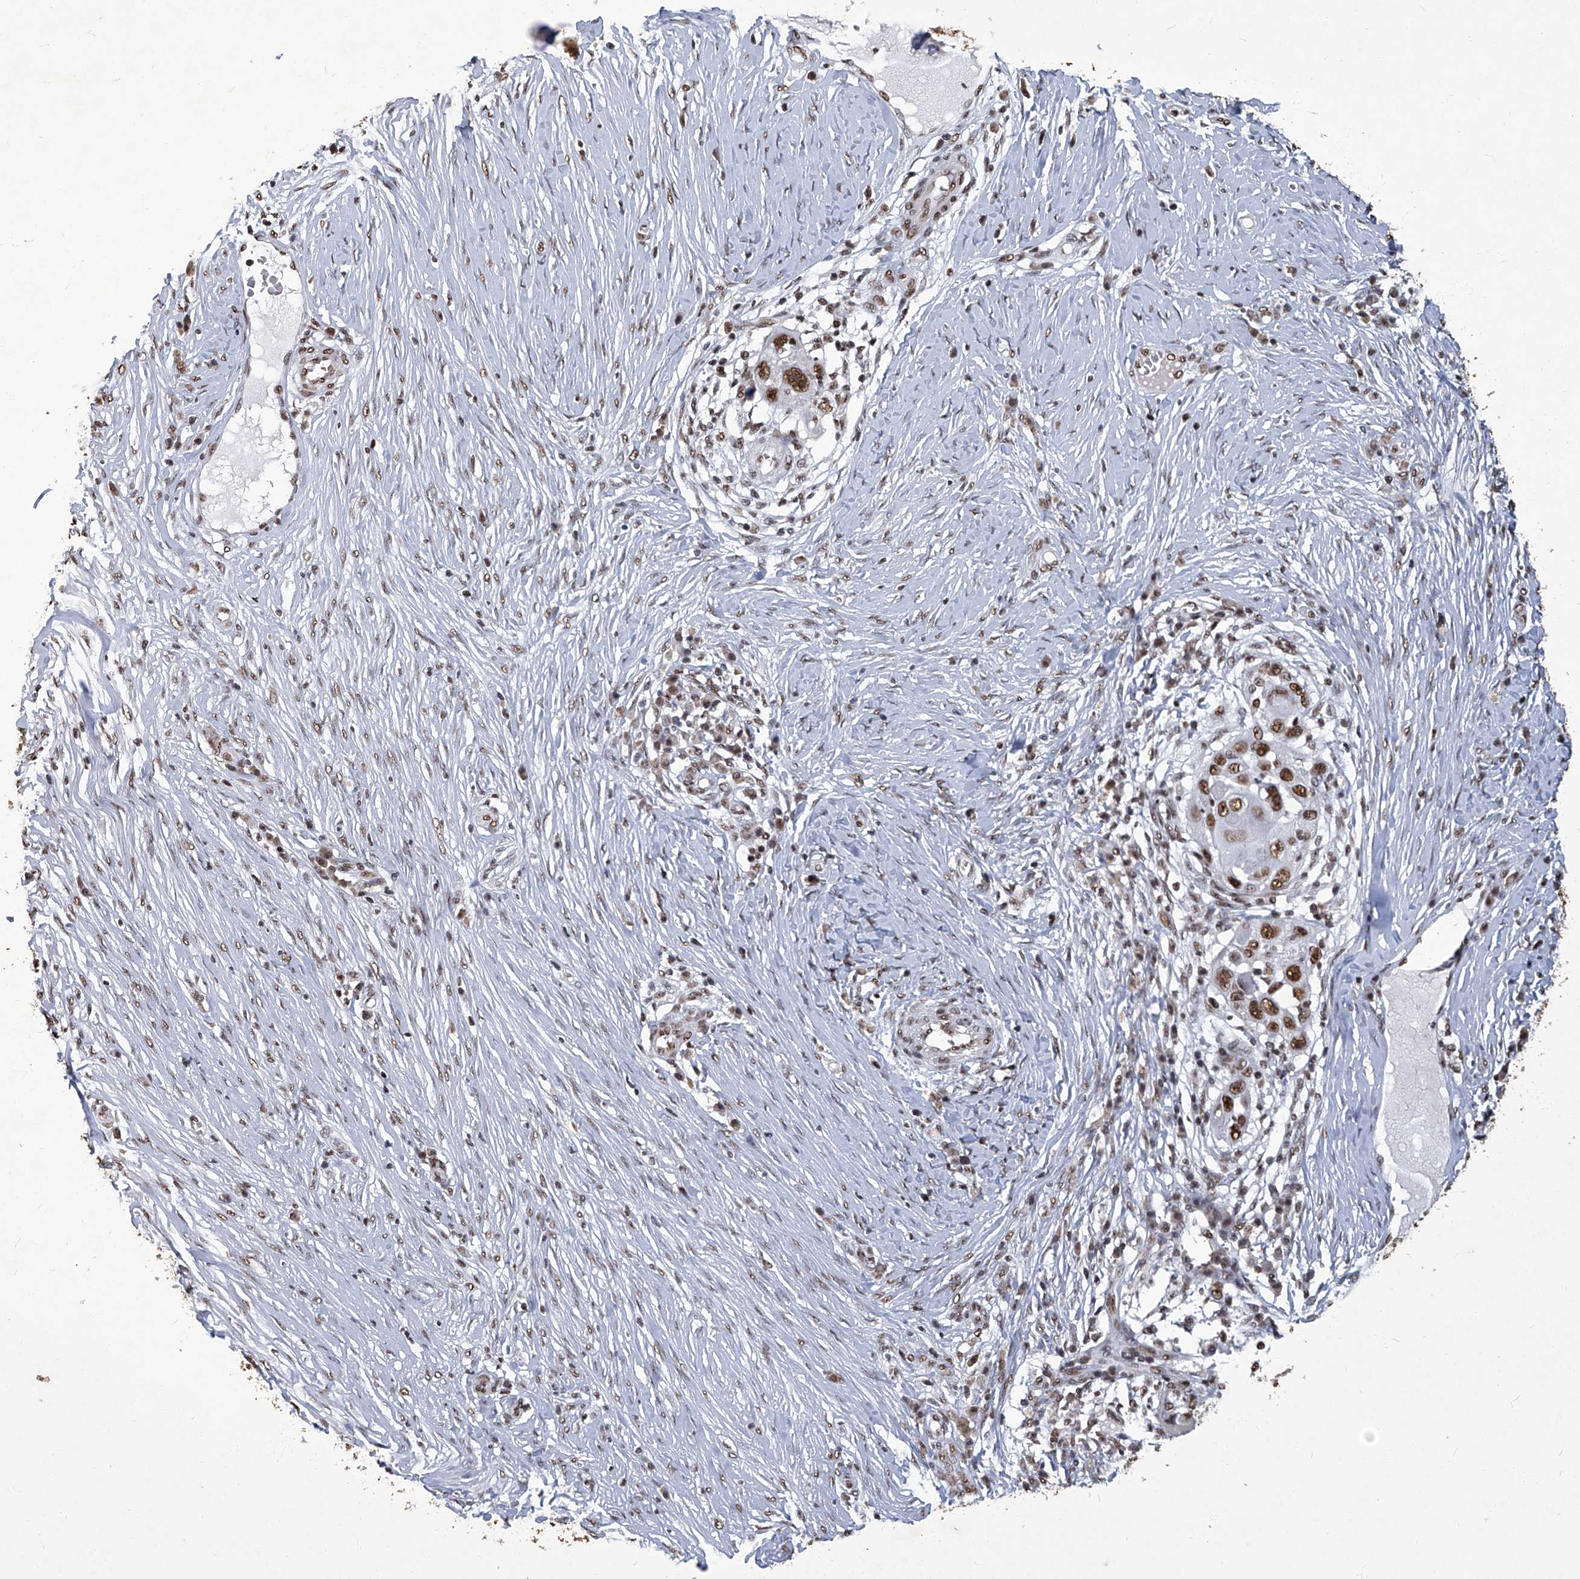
{"staining": {"intensity": "moderate", "quantity": ">75%", "location": "nuclear"}, "tissue": "skin cancer", "cell_type": "Tumor cells", "image_type": "cancer", "snomed": [{"axis": "morphology", "description": "Squamous cell carcinoma, NOS"}, {"axis": "topography", "description": "Skin"}], "caption": "IHC of skin cancer (squamous cell carcinoma) reveals medium levels of moderate nuclear staining in about >75% of tumor cells.", "gene": "HBP1", "patient": {"sex": "female", "age": 44}}